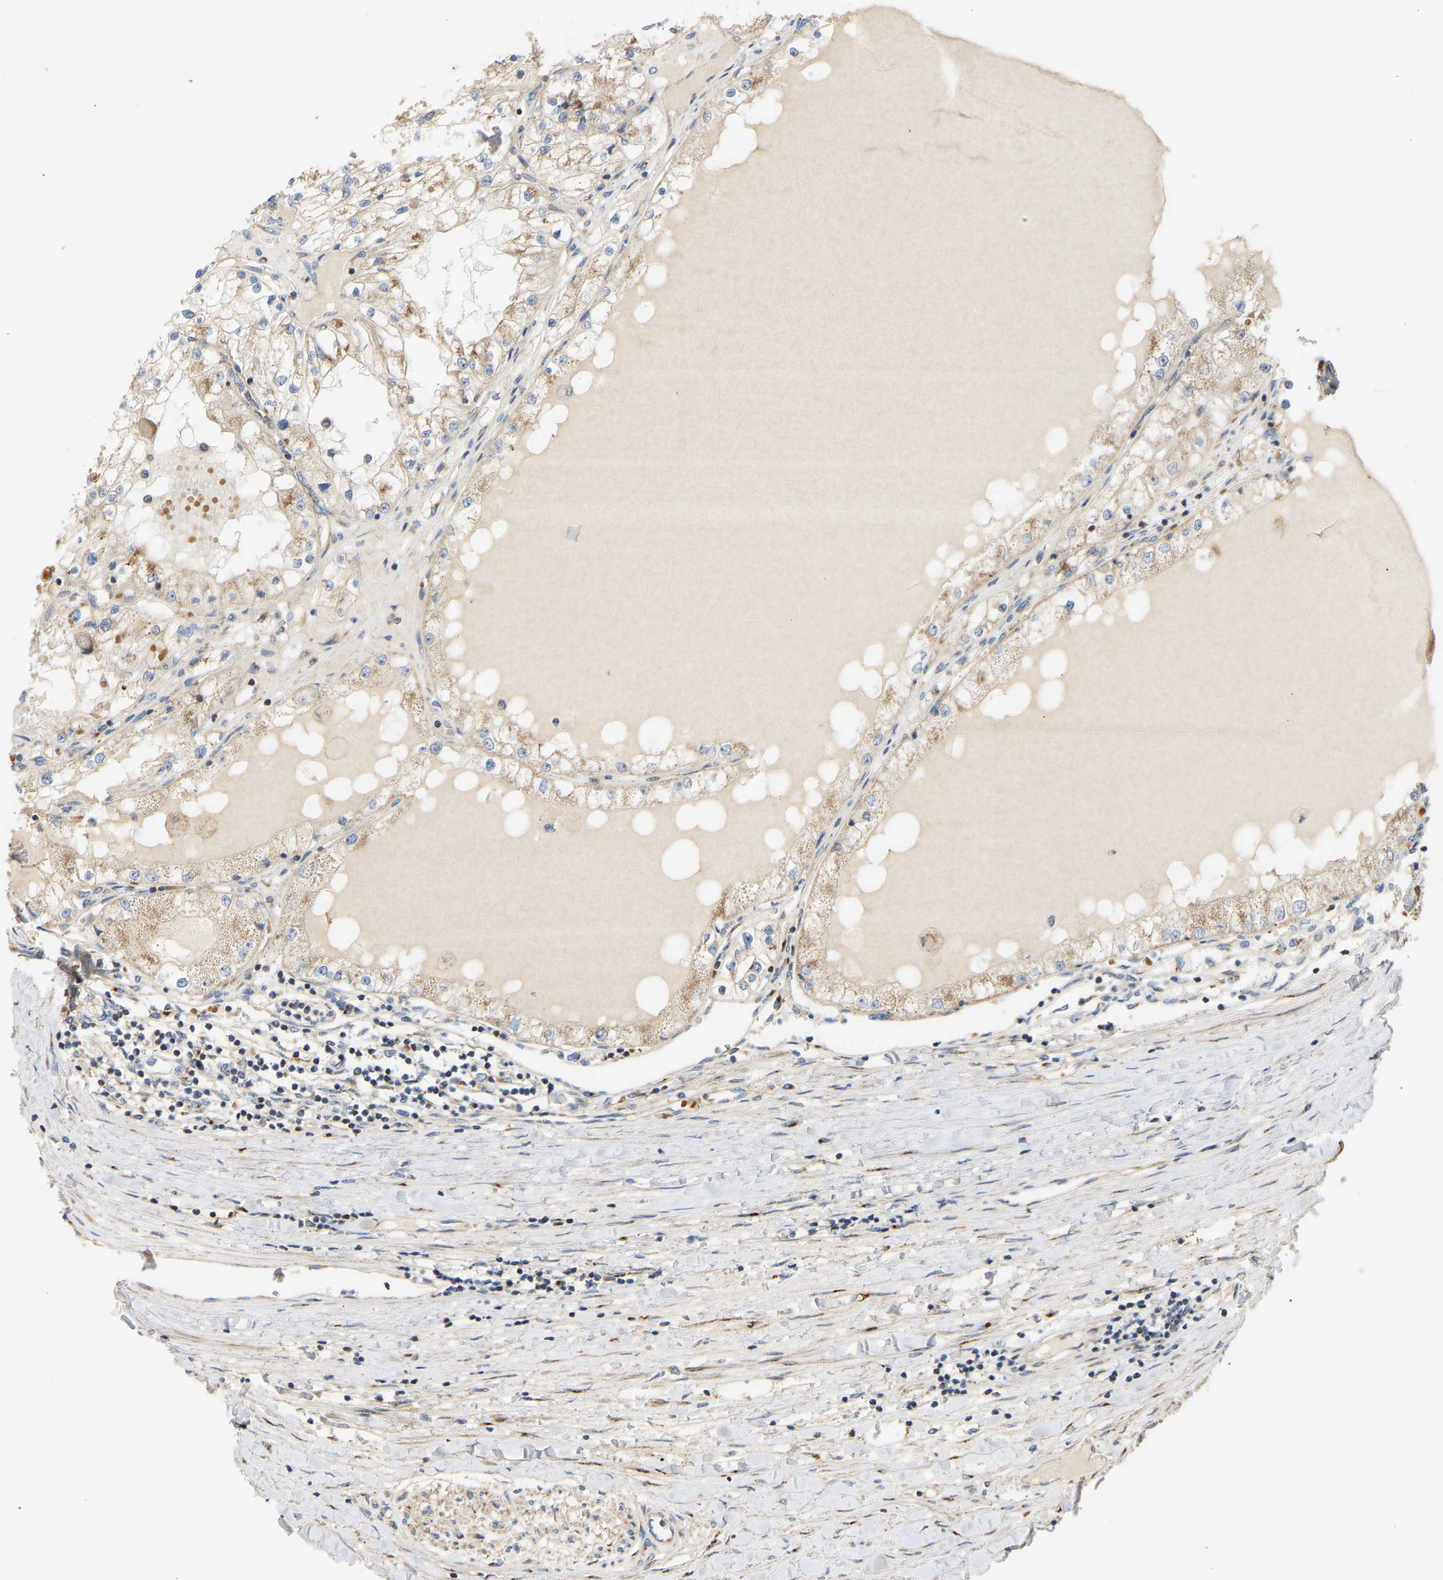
{"staining": {"intensity": "weak", "quantity": ">75%", "location": "cytoplasmic/membranous"}, "tissue": "renal cancer", "cell_type": "Tumor cells", "image_type": "cancer", "snomed": [{"axis": "morphology", "description": "Adenocarcinoma, NOS"}, {"axis": "topography", "description": "Kidney"}], "caption": "Protein staining of renal adenocarcinoma tissue exhibits weak cytoplasmic/membranous expression in about >75% of tumor cells. (Stains: DAB (3,3'-diaminobenzidine) in brown, nuclei in blue, Microscopy: brightfield microscopy at high magnification).", "gene": "YIPF2", "patient": {"sex": "male", "age": 68}}